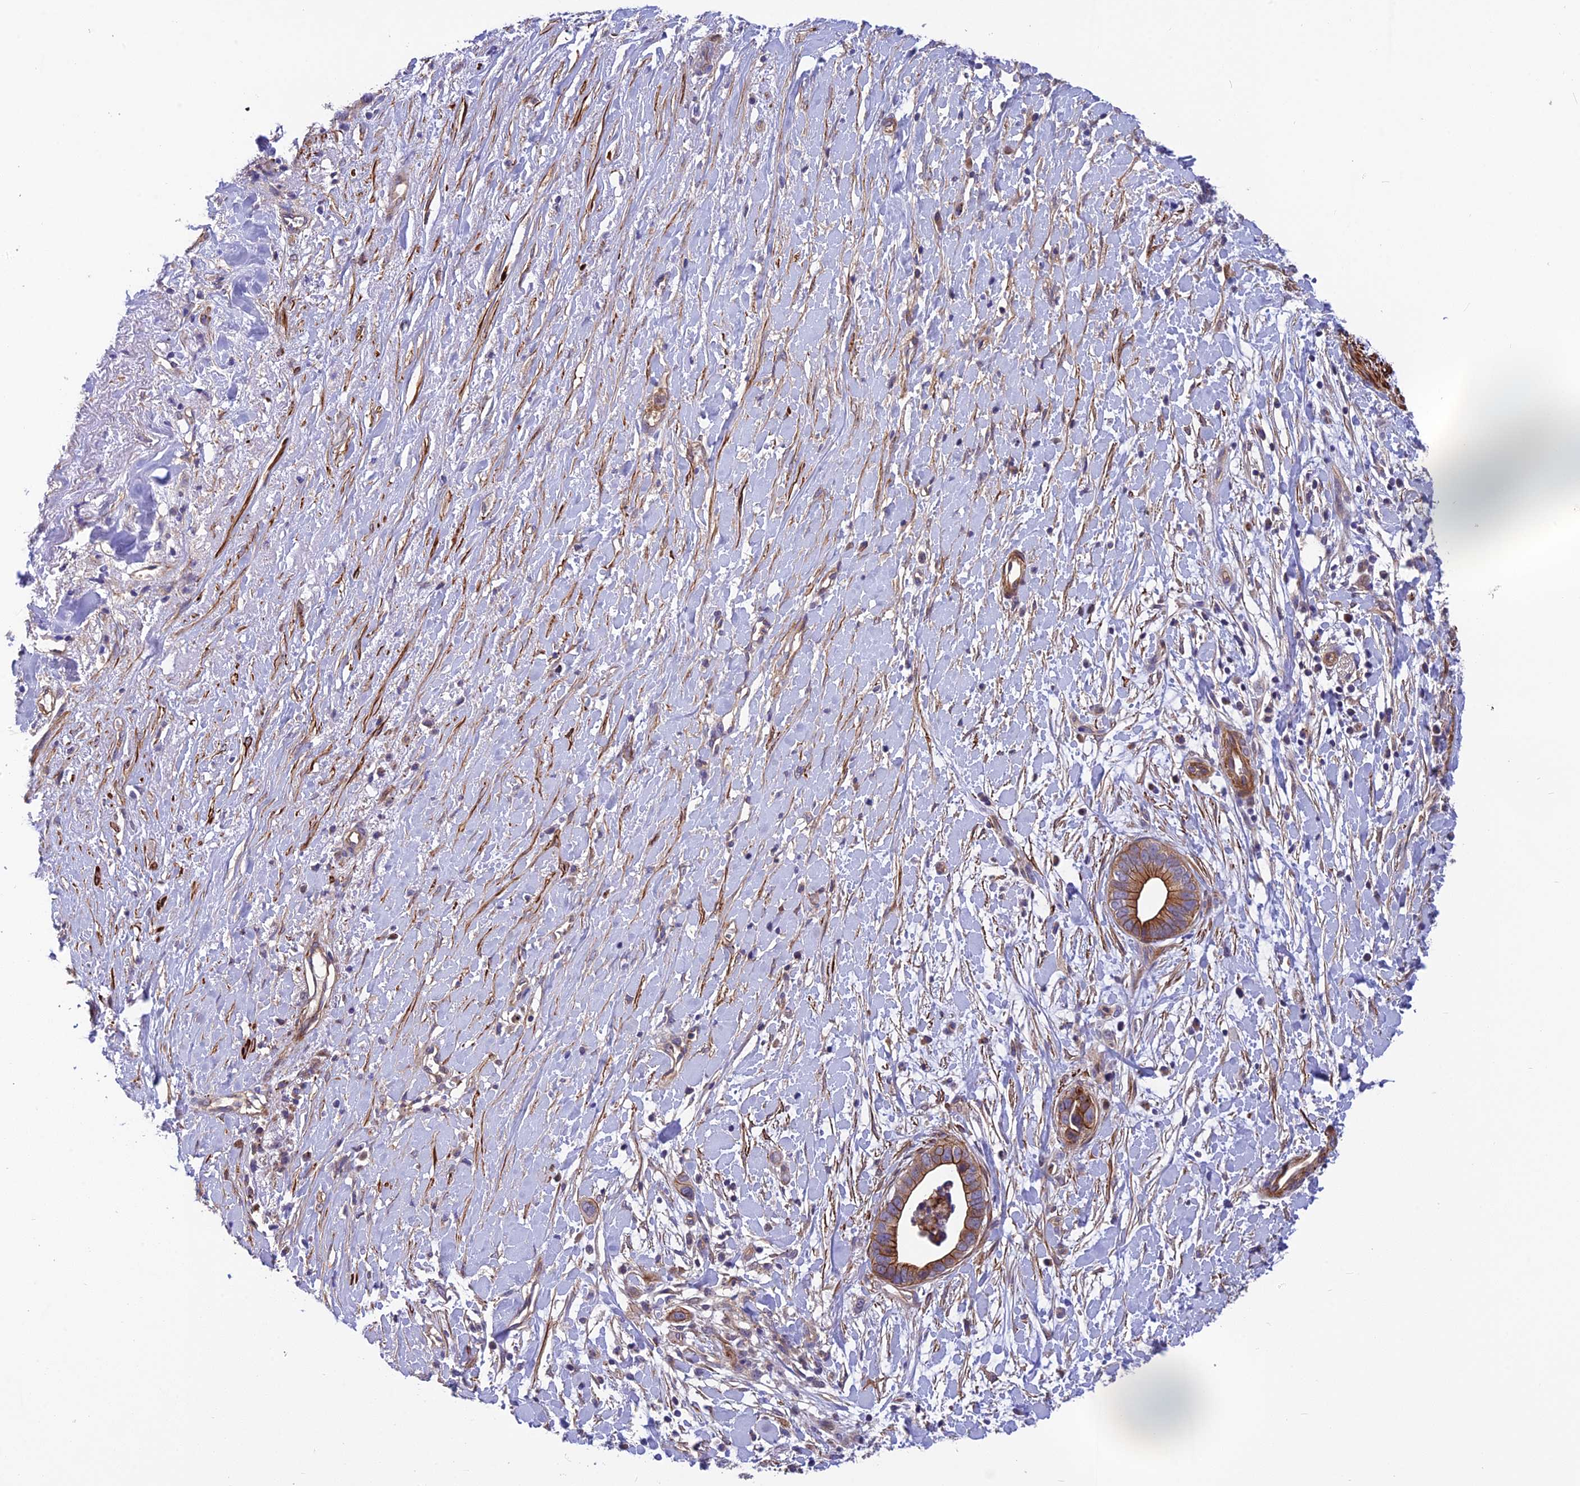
{"staining": {"intensity": "moderate", "quantity": ">75%", "location": "cytoplasmic/membranous"}, "tissue": "liver cancer", "cell_type": "Tumor cells", "image_type": "cancer", "snomed": [{"axis": "morphology", "description": "Cholangiocarcinoma"}, {"axis": "topography", "description": "Liver"}], "caption": "A micrograph of liver cancer stained for a protein displays moderate cytoplasmic/membranous brown staining in tumor cells.", "gene": "ADAMTS15", "patient": {"sex": "female", "age": 79}}